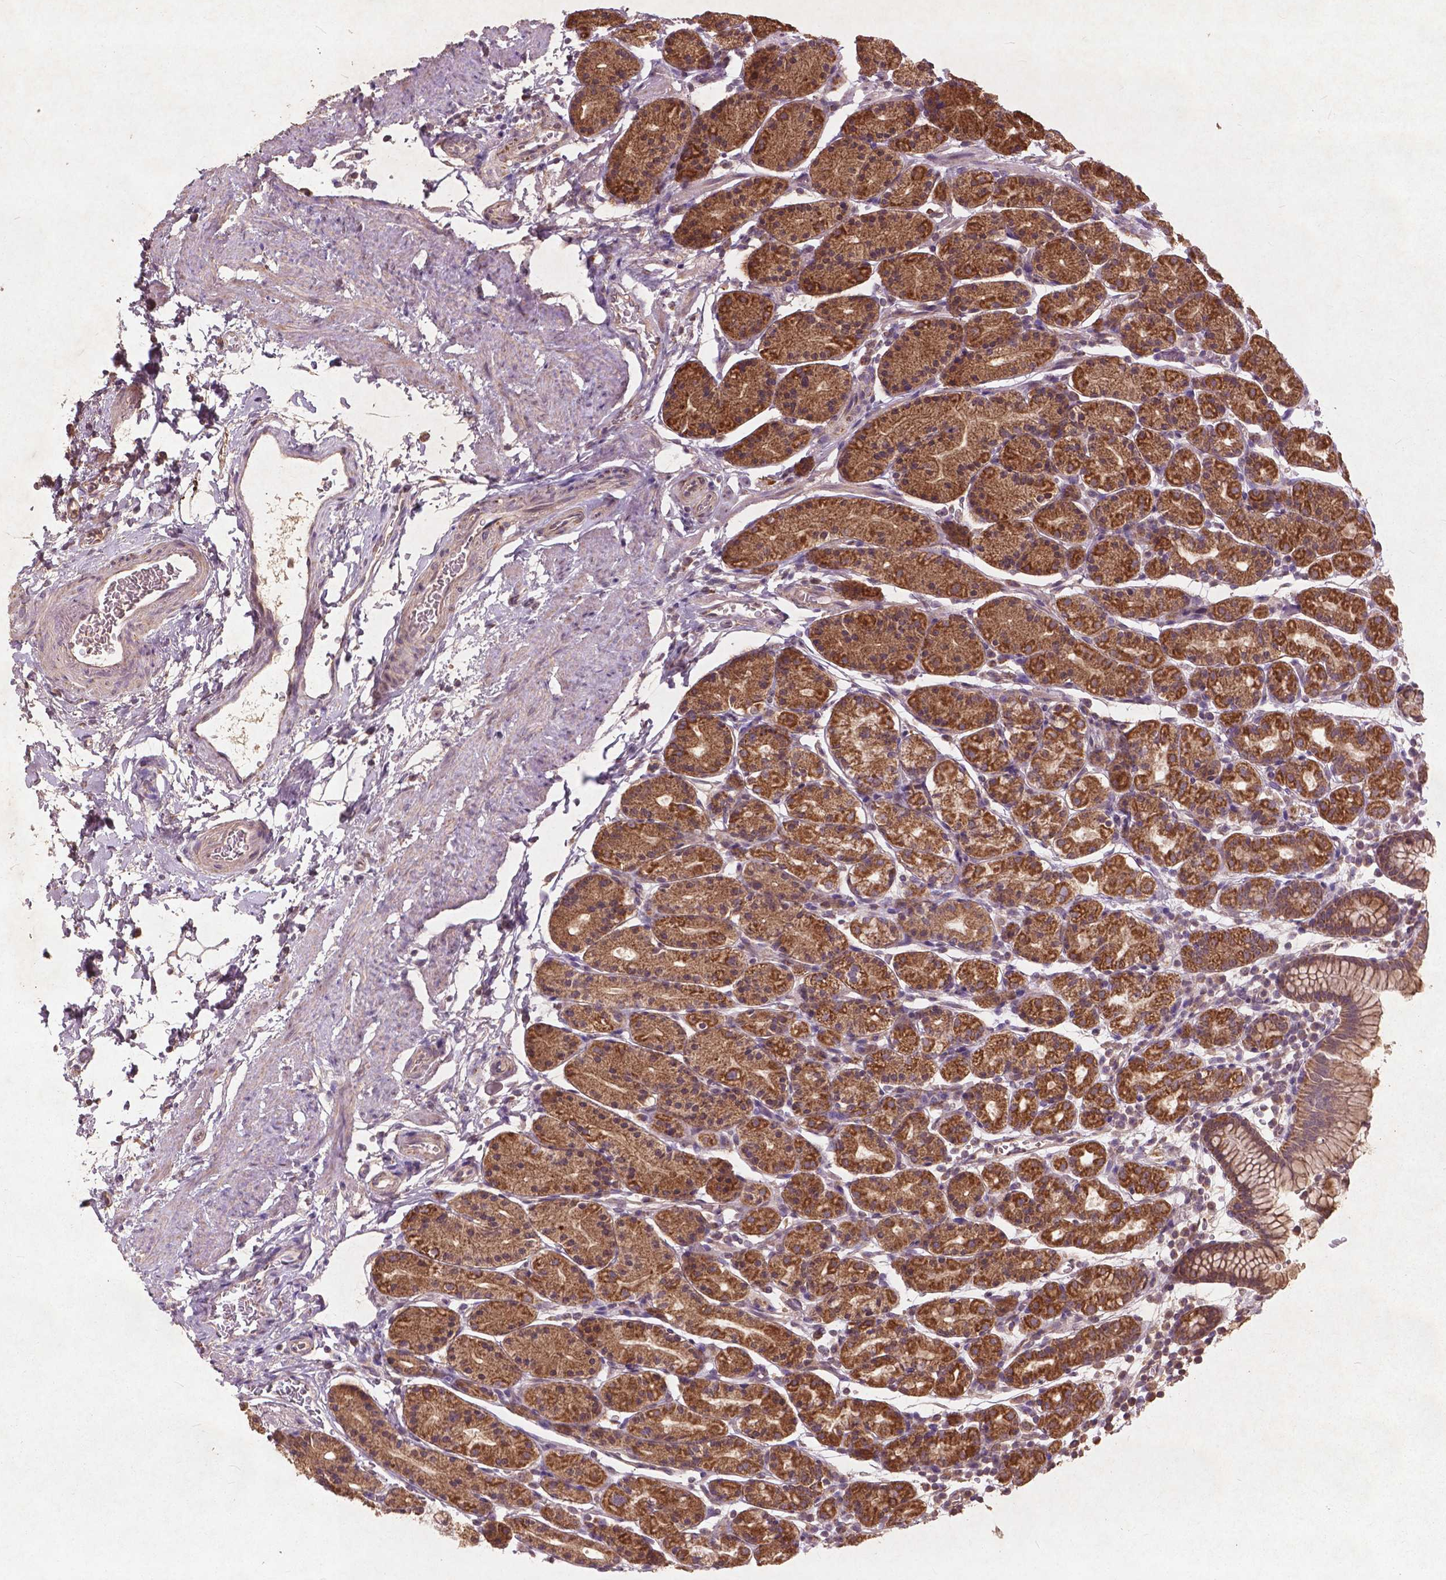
{"staining": {"intensity": "strong", "quantity": ">75%", "location": "cytoplasmic/membranous"}, "tissue": "stomach", "cell_type": "Glandular cells", "image_type": "normal", "snomed": [{"axis": "morphology", "description": "Normal tissue, NOS"}, {"axis": "topography", "description": "Stomach, upper"}, {"axis": "topography", "description": "Stomach"}], "caption": "This histopathology image shows benign stomach stained with immunohistochemistry to label a protein in brown. The cytoplasmic/membranous of glandular cells show strong positivity for the protein. Nuclei are counter-stained blue.", "gene": "ST6GALNAC5", "patient": {"sex": "male", "age": 62}}